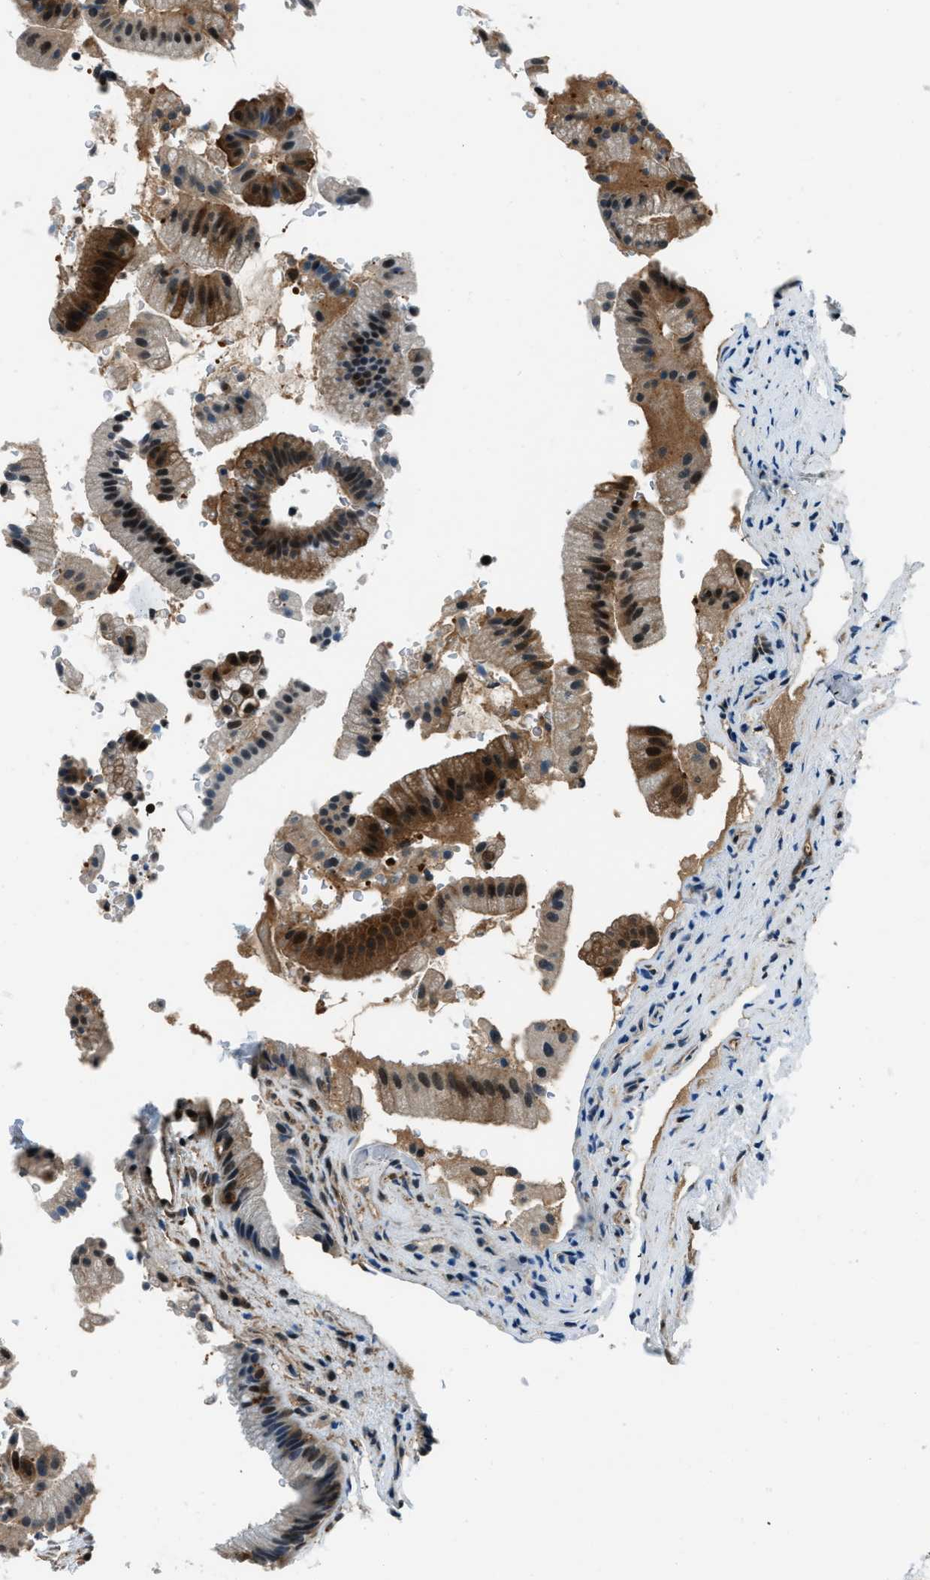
{"staining": {"intensity": "strong", "quantity": "25%-75%", "location": "cytoplasmic/membranous,nuclear"}, "tissue": "gallbladder", "cell_type": "Glandular cells", "image_type": "normal", "snomed": [{"axis": "morphology", "description": "Normal tissue, NOS"}, {"axis": "topography", "description": "Gallbladder"}], "caption": "Protein expression analysis of unremarkable human gallbladder reveals strong cytoplasmic/membranous,nuclear expression in approximately 25%-75% of glandular cells. (DAB = brown stain, brightfield microscopy at high magnification).", "gene": "NUDCD3", "patient": {"sex": "male", "age": 49}}